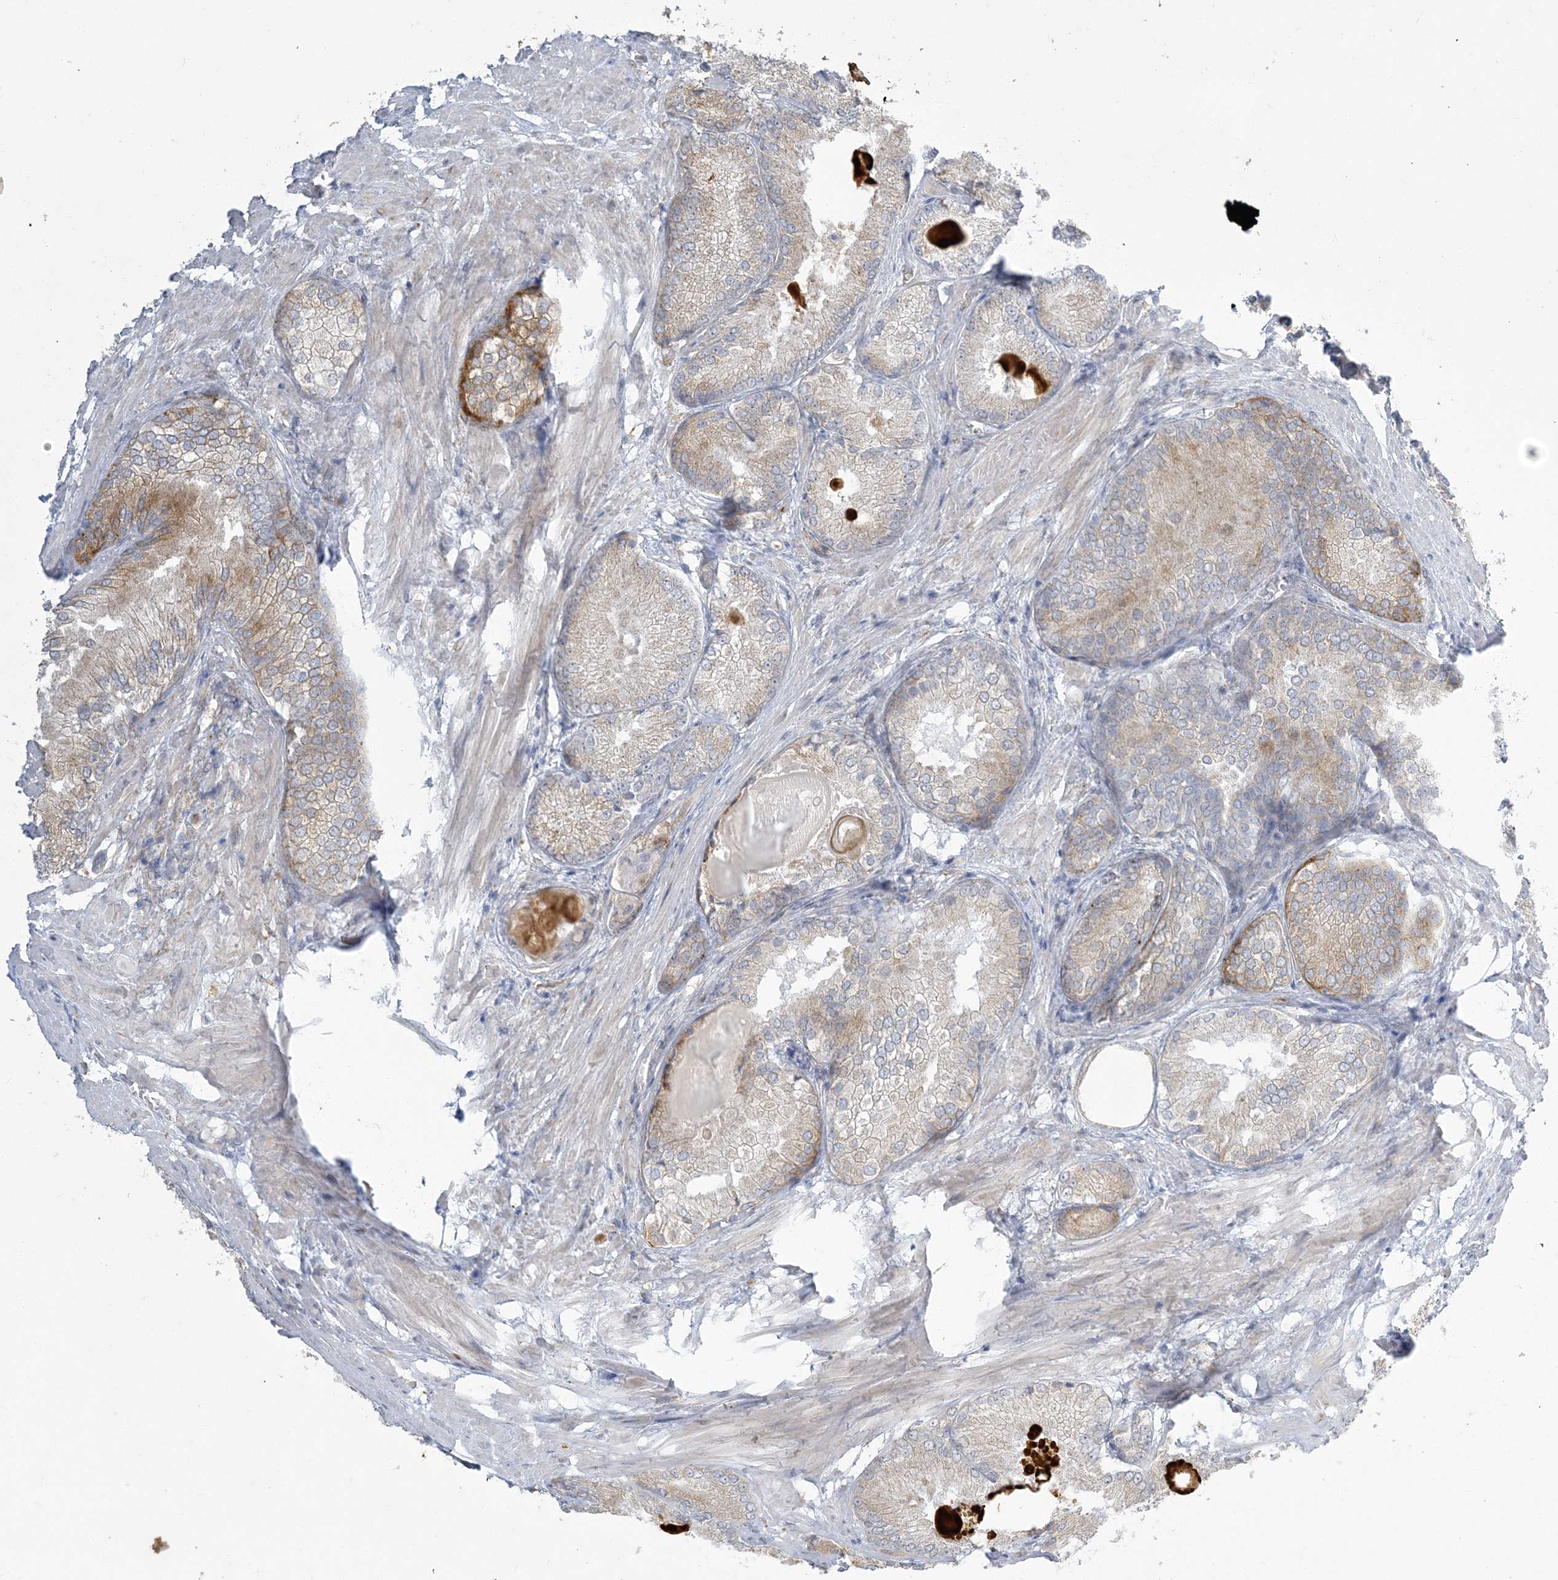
{"staining": {"intensity": "weak", "quantity": "<25%", "location": "cytoplasmic/membranous"}, "tissue": "prostate cancer", "cell_type": "Tumor cells", "image_type": "cancer", "snomed": [{"axis": "morphology", "description": "Adenocarcinoma, High grade"}, {"axis": "topography", "description": "Prostate"}], "caption": "Tumor cells are negative for protein expression in human prostate cancer (high-grade adenocarcinoma). (Stains: DAB (3,3'-diaminobenzidine) immunohistochemistry (IHC) with hematoxylin counter stain, Microscopy: brightfield microscopy at high magnification).", "gene": "ZC3H6", "patient": {"sex": "male", "age": 66}}